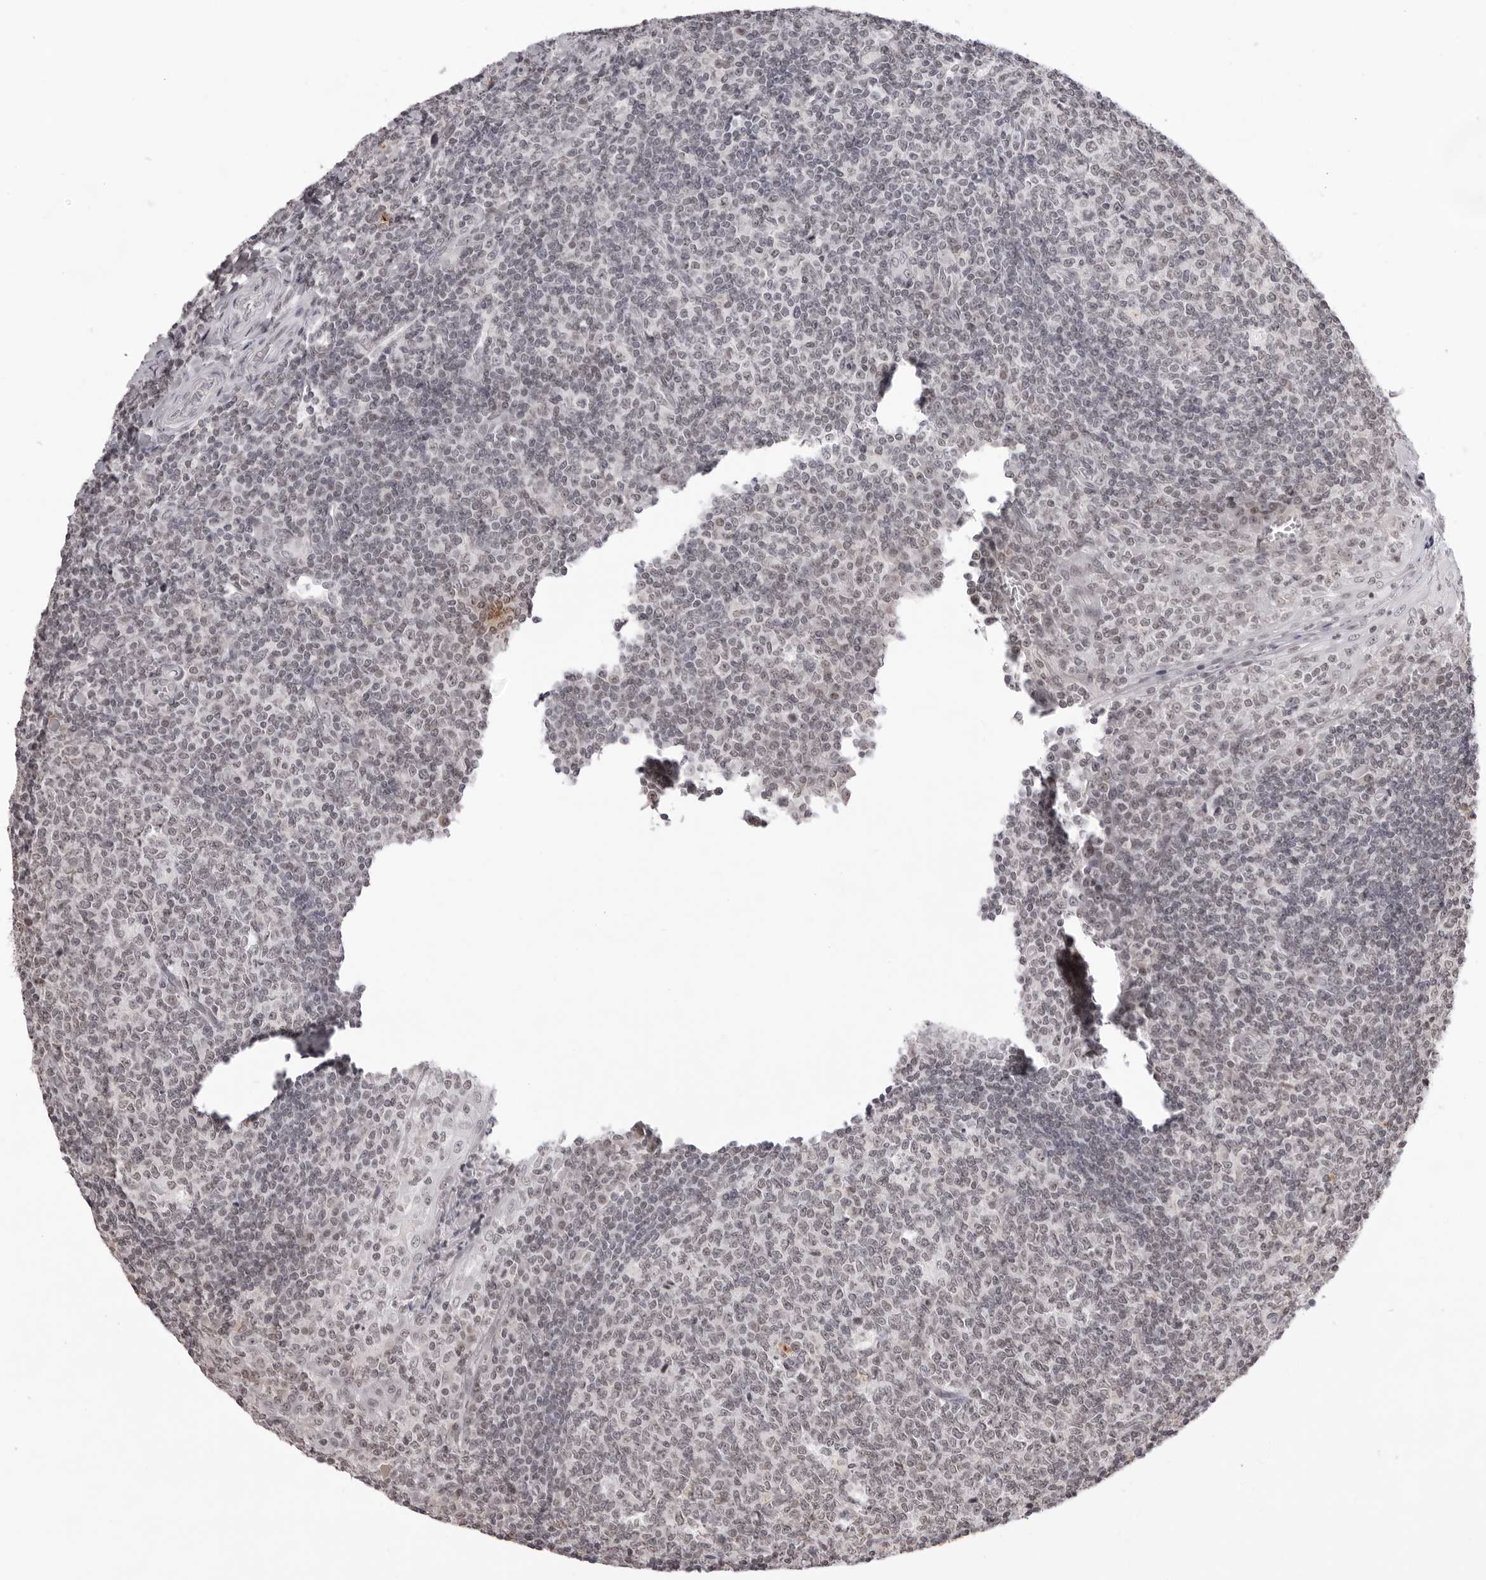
{"staining": {"intensity": "negative", "quantity": "none", "location": "none"}, "tissue": "tonsil", "cell_type": "Germinal center cells", "image_type": "normal", "snomed": [{"axis": "morphology", "description": "Normal tissue, NOS"}, {"axis": "topography", "description": "Tonsil"}], "caption": "Immunohistochemistry histopathology image of unremarkable human tonsil stained for a protein (brown), which demonstrates no staining in germinal center cells.", "gene": "NTM", "patient": {"sex": "female", "age": 19}}